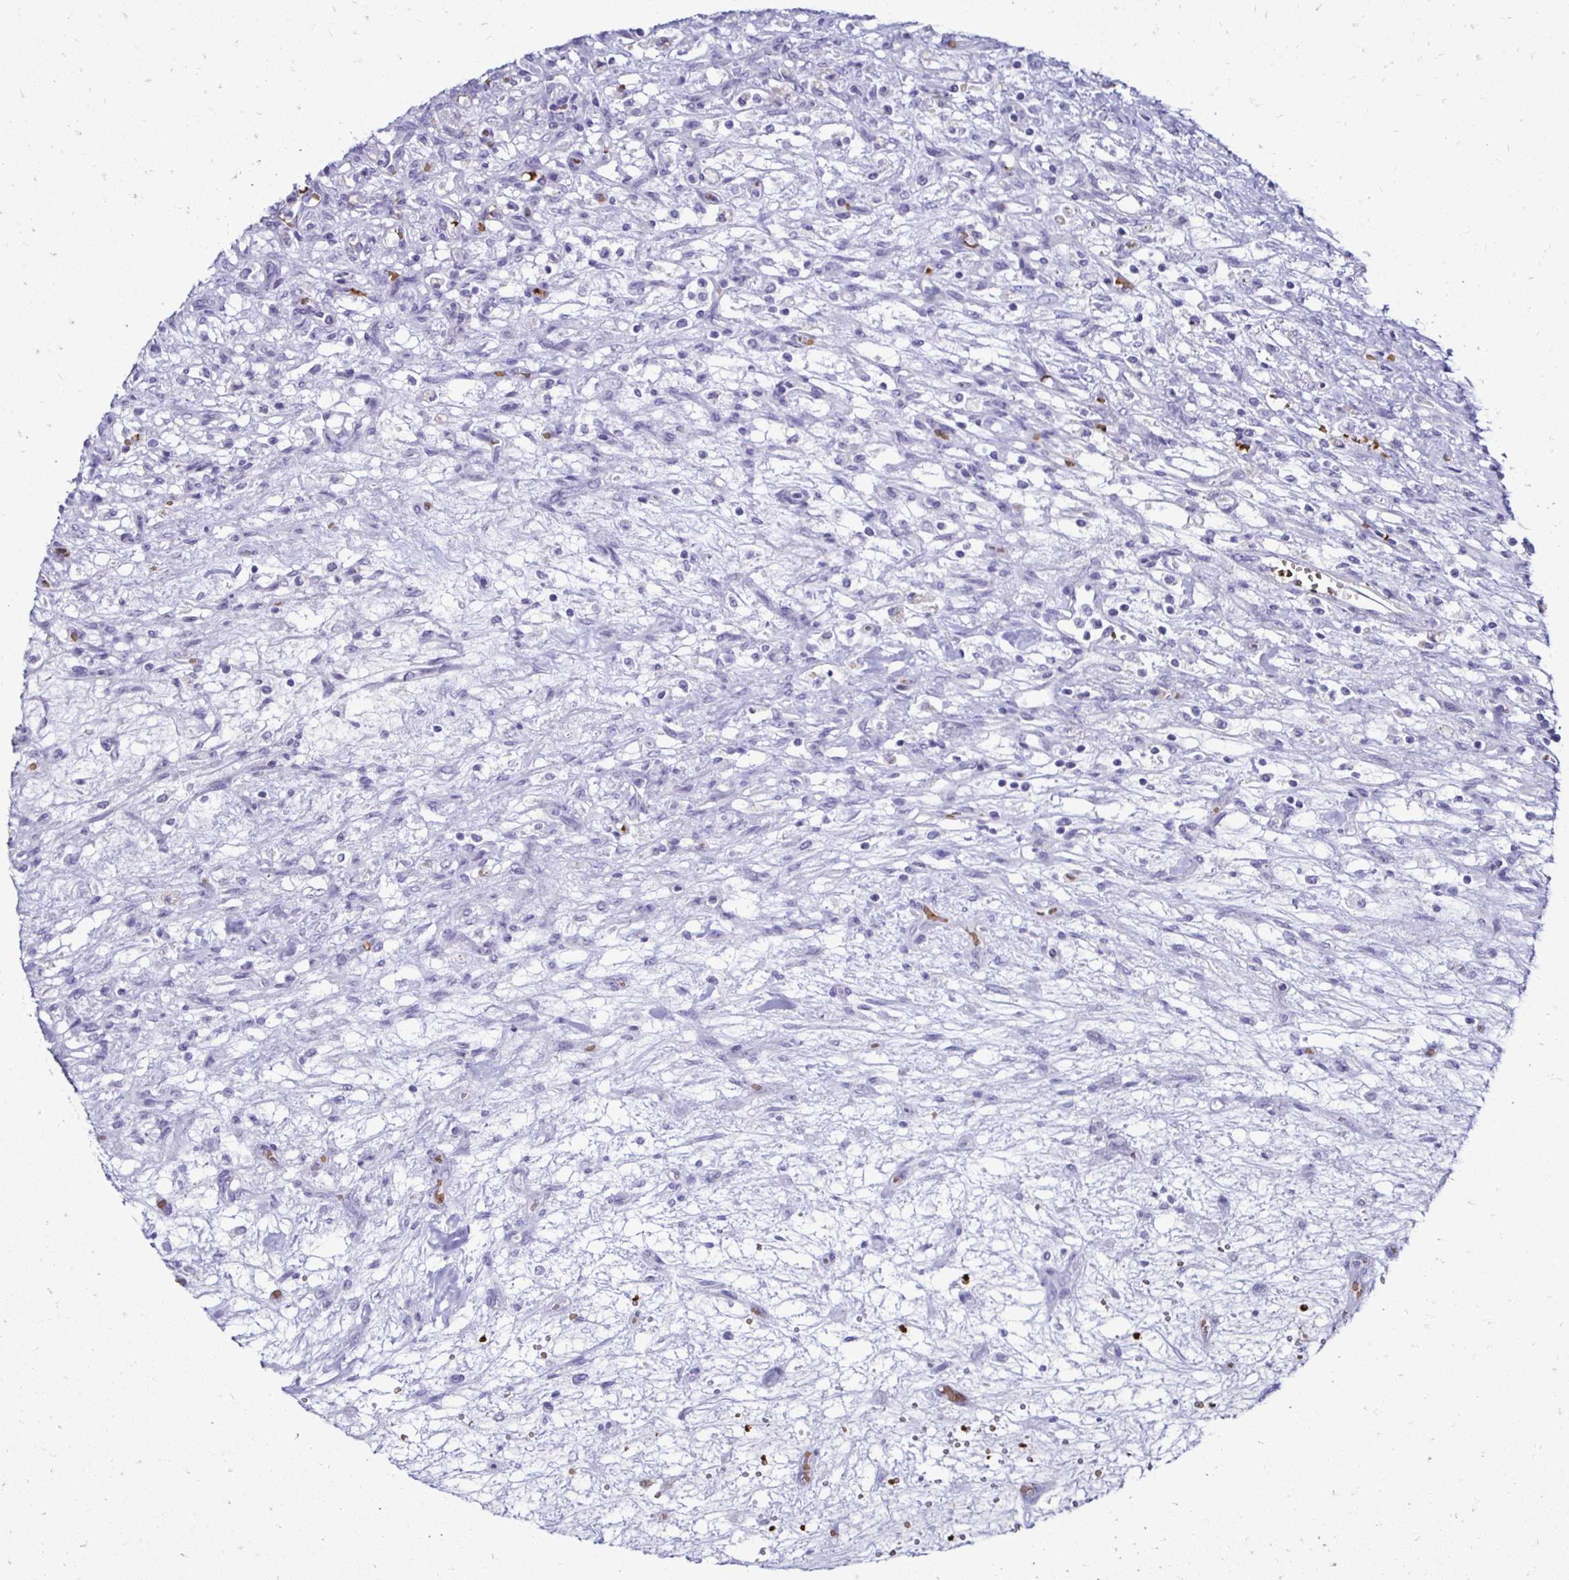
{"staining": {"intensity": "negative", "quantity": "none", "location": "none"}, "tissue": "renal cancer", "cell_type": "Tumor cells", "image_type": "cancer", "snomed": [{"axis": "morphology", "description": "Adenocarcinoma, NOS"}, {"axis": "topography", "description": "Kidney"}], "caption": "The photomicrograph reveals no staining of tumor cells in adenocarcinoma (renal).", "gene": "RHBDL3", "patient": {"sex": "female", "age": 63}}